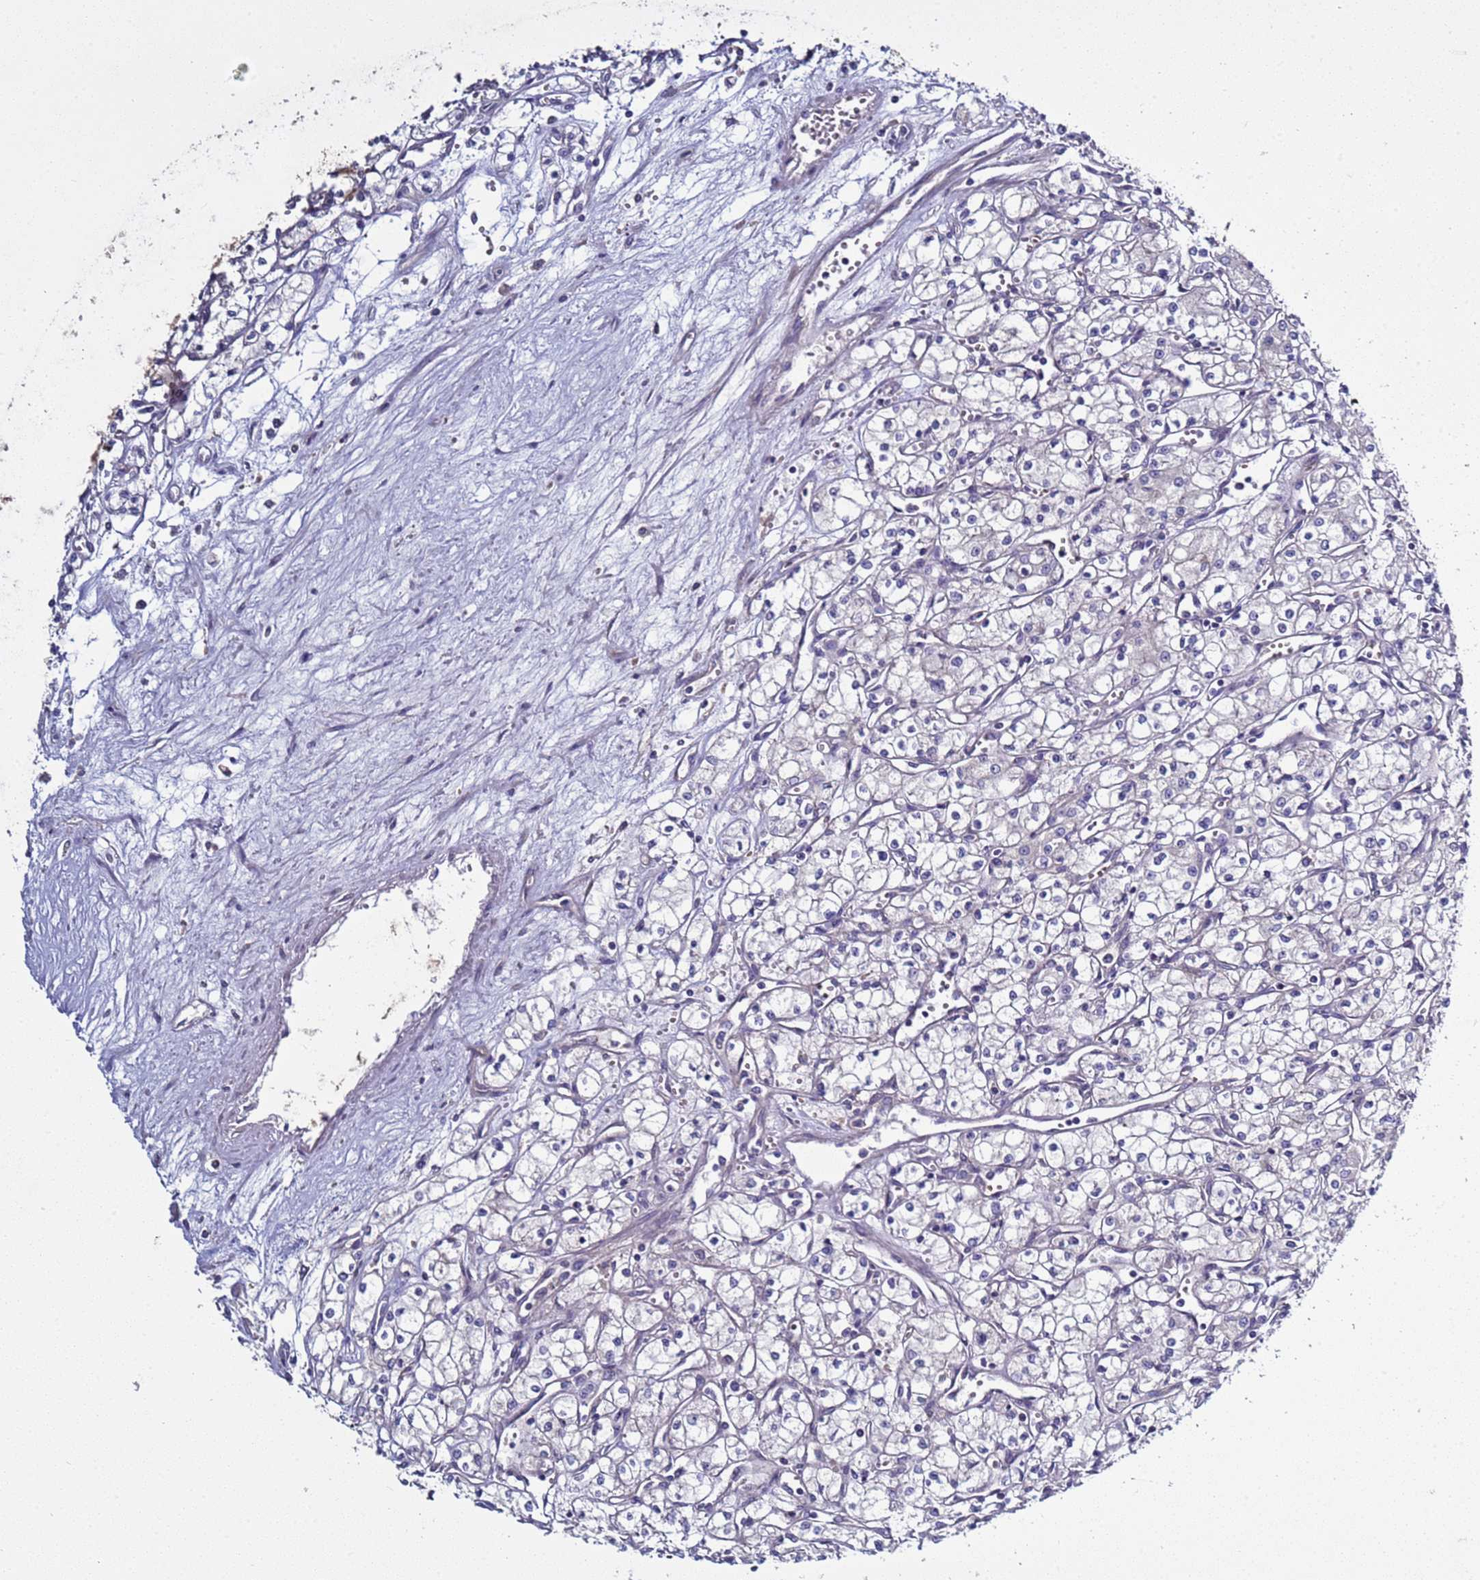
{"staining": {"intensity": "negative", "quantity": "none", "location": "none"}, "tissue": "renal cancer", "cell_type": "Tumor cells", "image_type": "cancer", "snomed": [{"axis": "morphology", "description": "Adenocarcinoma, NOS"}, {"axis": "topography", "description": "Kidney"}], "caption": "Protein analysis of renal cancer (adenocarcinoma) exhibits no significant staining in tumor cells.", "gene": "RABL2B", "patient": {"sex": "male", "age": 59}}